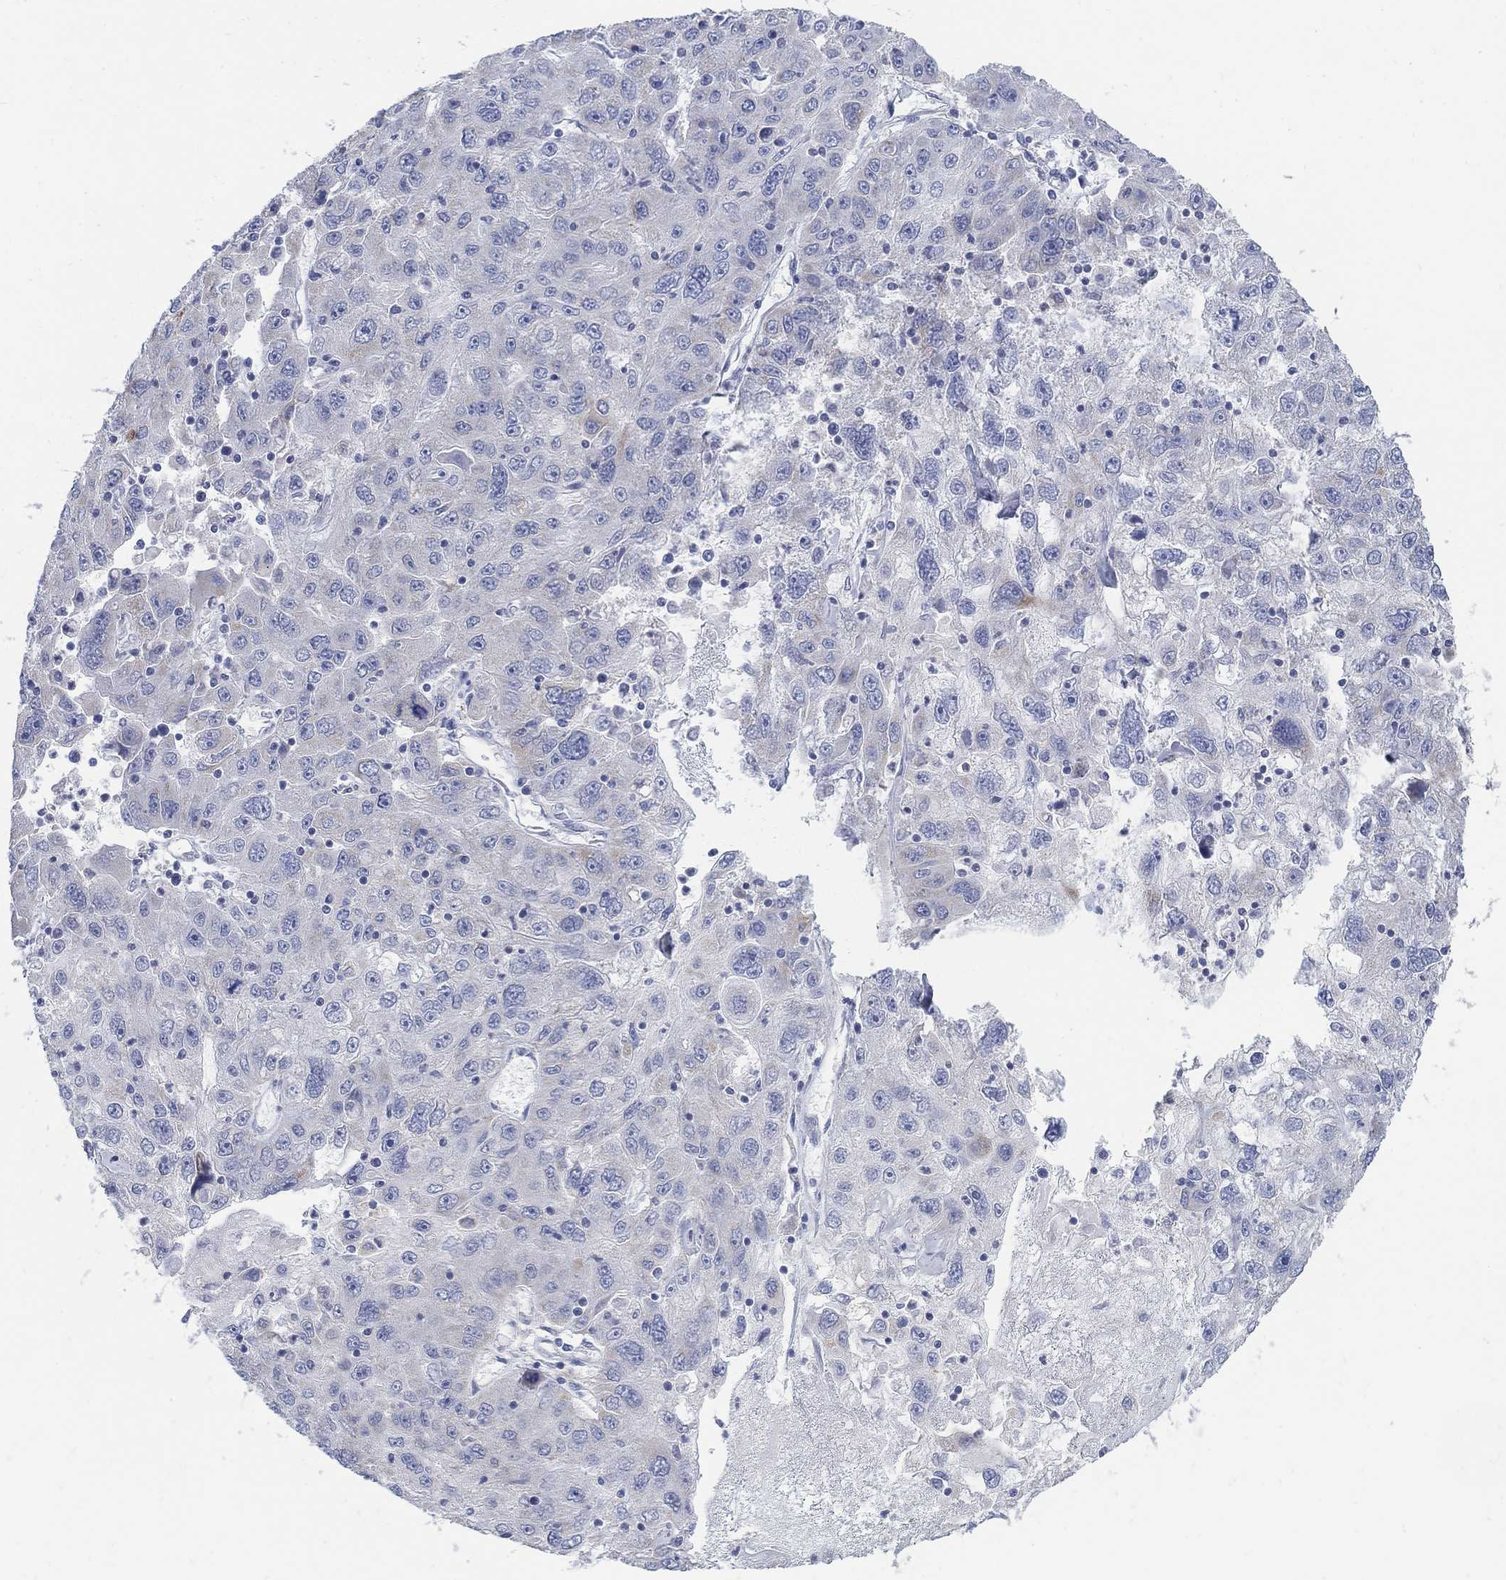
{"staining": {"intensity": "negative", "quantity": "none", "location": "none"}, "tissue": "stomach cancer", "cell_type": "Tumor cells", "image_type": "cancer", "snomed": [{"axis": "morphology", "description": "Adenocarcinoma, NOS"}, {"axis": "topography", "description": "Stomach"}], "caption": "DAB immunohistochemical staining of stomach adenocarcinoma shows no significant staining in tumor cells.", "gene": "SCCPDH", "patient": {"sex": "male", "age": 56}}